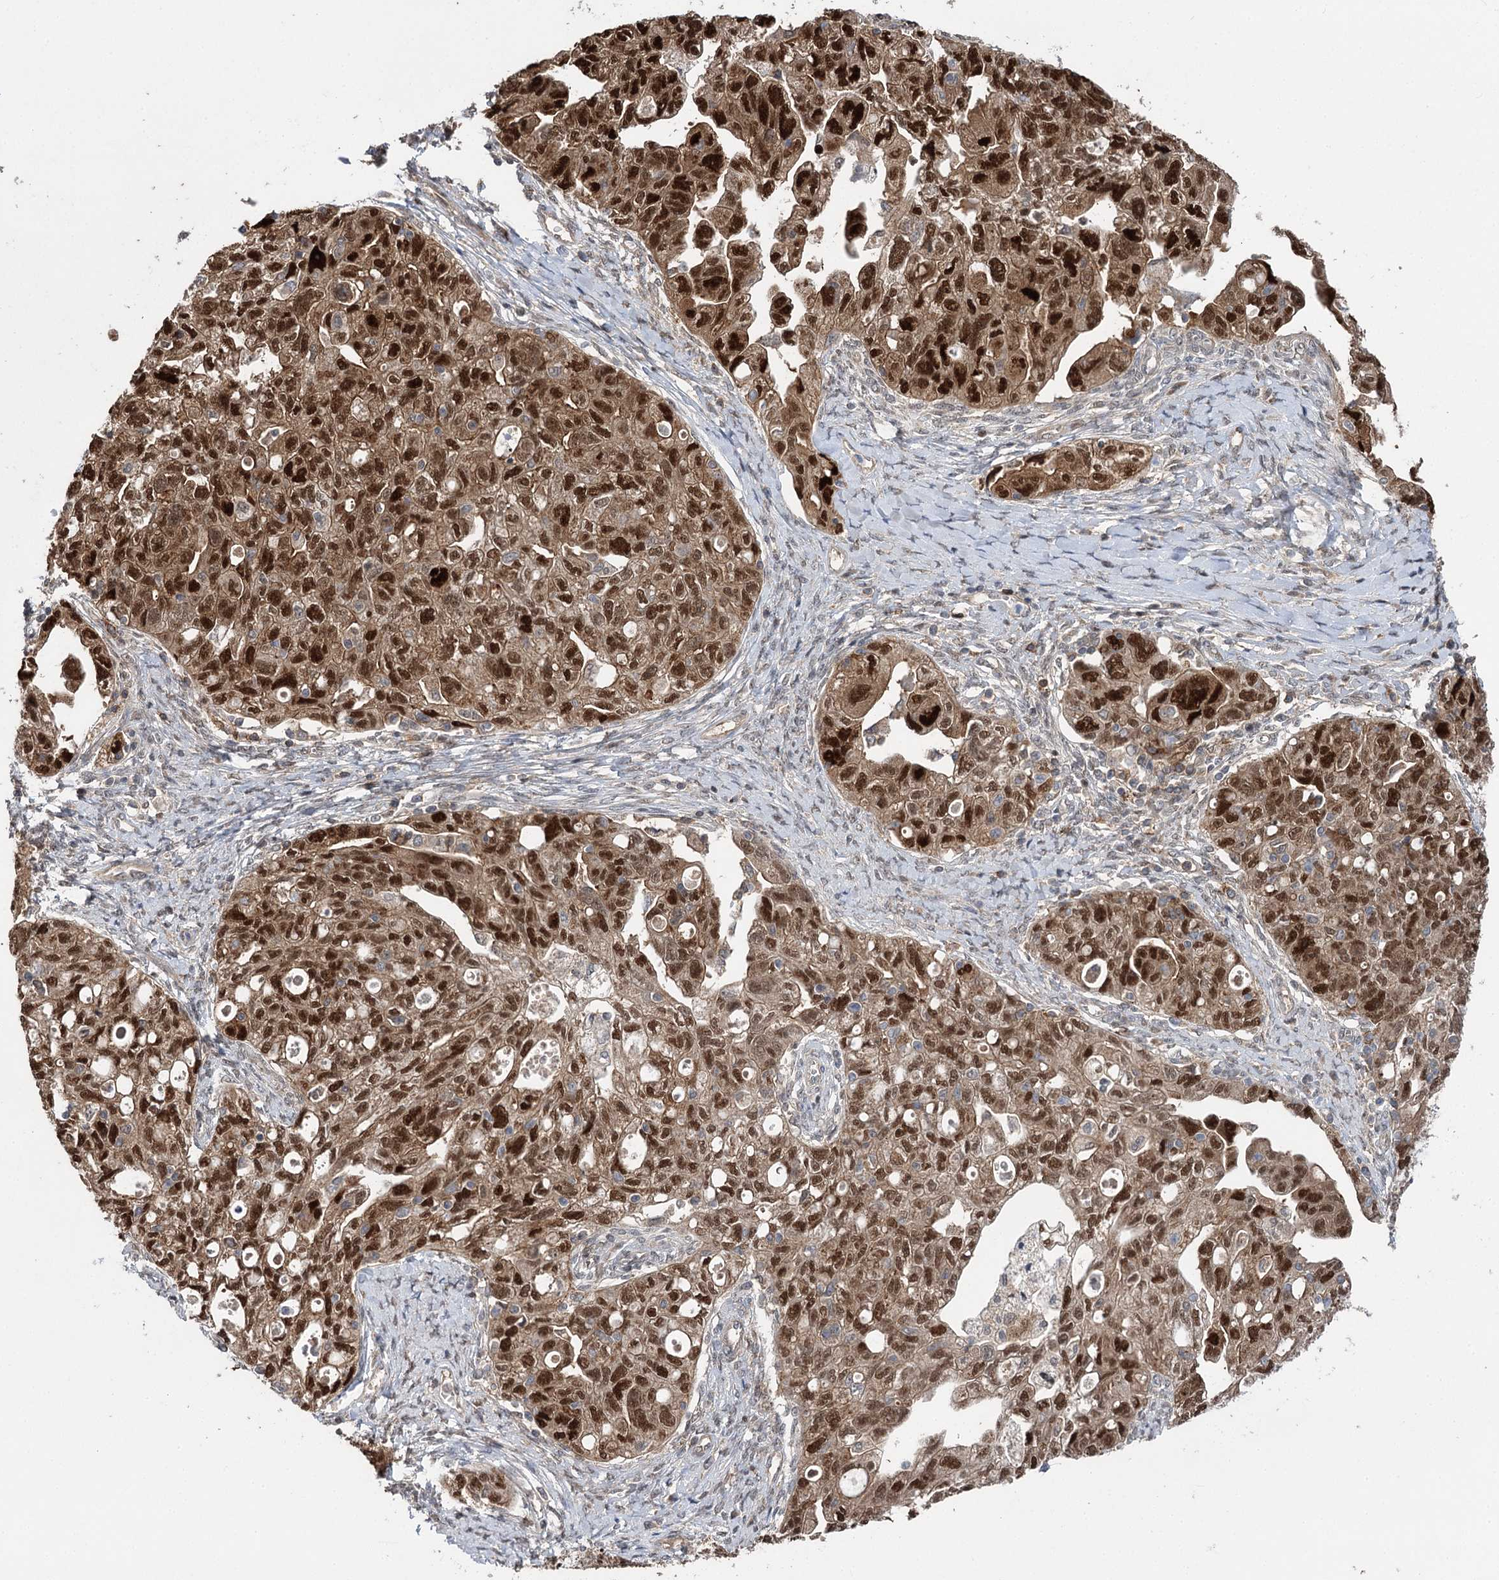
{"staining": {"intensity": "strong", "quantity": "25%-75%", "location": "cytoplasmic/membranous,nuclear"}, "tissue": "ovarian cancer", "cell_type": "Tumor cells", "image_type": "cancer", "snomed": [{"axis": "morphology", "description": "Carcinoma, NOS"}, {"axis": "morphology", "description": "Cystadenocarcinoma, serous, NOS"}, {"axis": "topography", "description": "Ovary"}], "caption": "IHC (DAB (3,3'-diaminobenzidine)) staining of human ovarian cancer (carcinoma) exhibits strong cytoplasmic/membranous and nuclear protein positivity in approximately 25%-75% of tumor cells.", "gene": "STX6", "patient": {"sex": "female", "age": 69}}